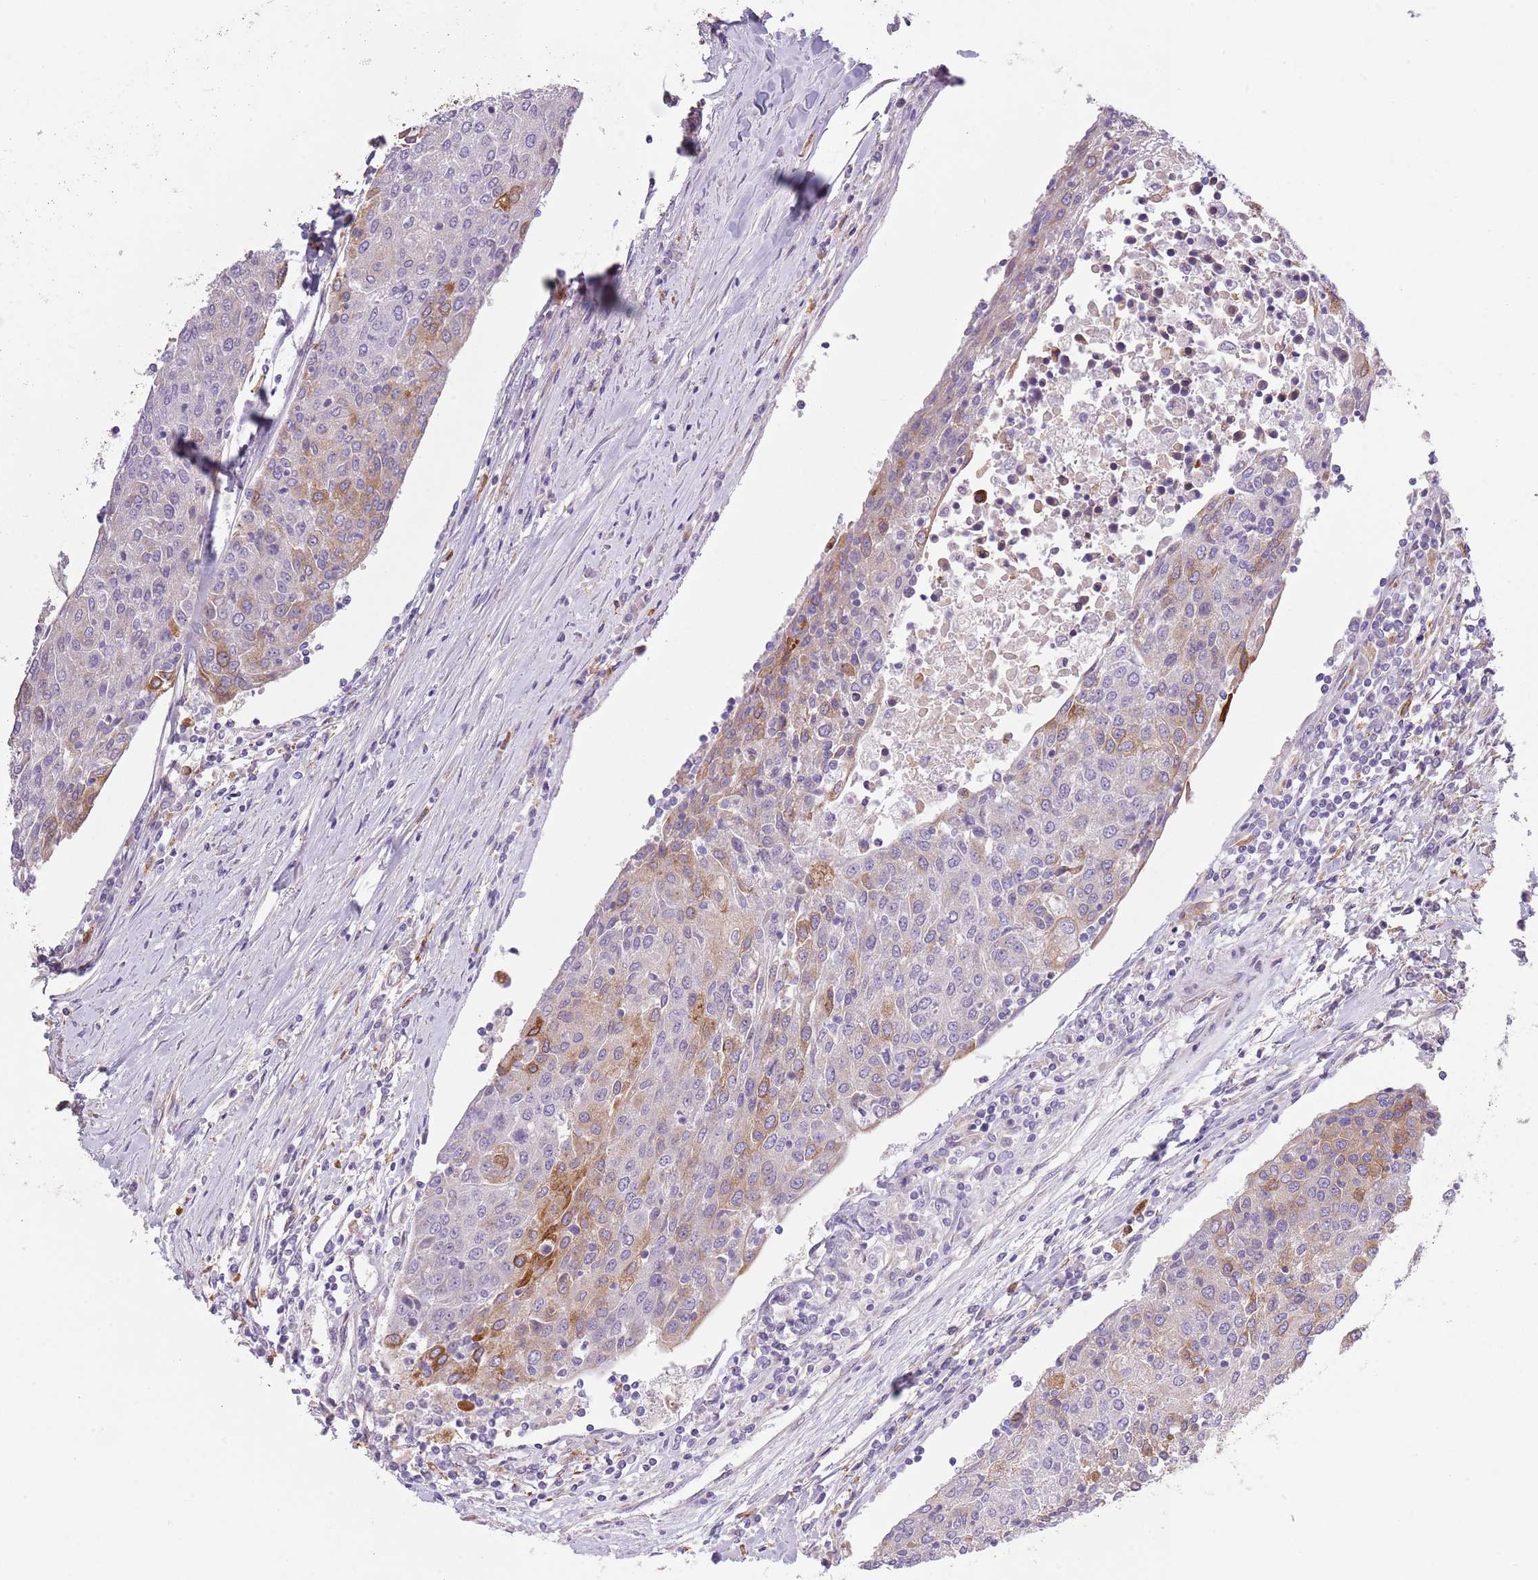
{"staining": {"intensity": "moderate", "quantity": "<25%", "location": "cytoplasmic/membranous"}, "tissue": "urothelial cancer", "cell_type": "Tumor cells", "image_type": "cancer", "snomed": [{"axis": "morphology", "description": "Urothelial carcinoma, High grade"}, {"axis": "topography", "description": "Urinary bladder"}], "caption": "Urothelial carcinoma (high-grade) stained for a protein demonstrates moderate cytoplasmic/membranous positivity in tumor cells.", "gene": "COQ5", "patient": {"sex": "female", "age": 85}}